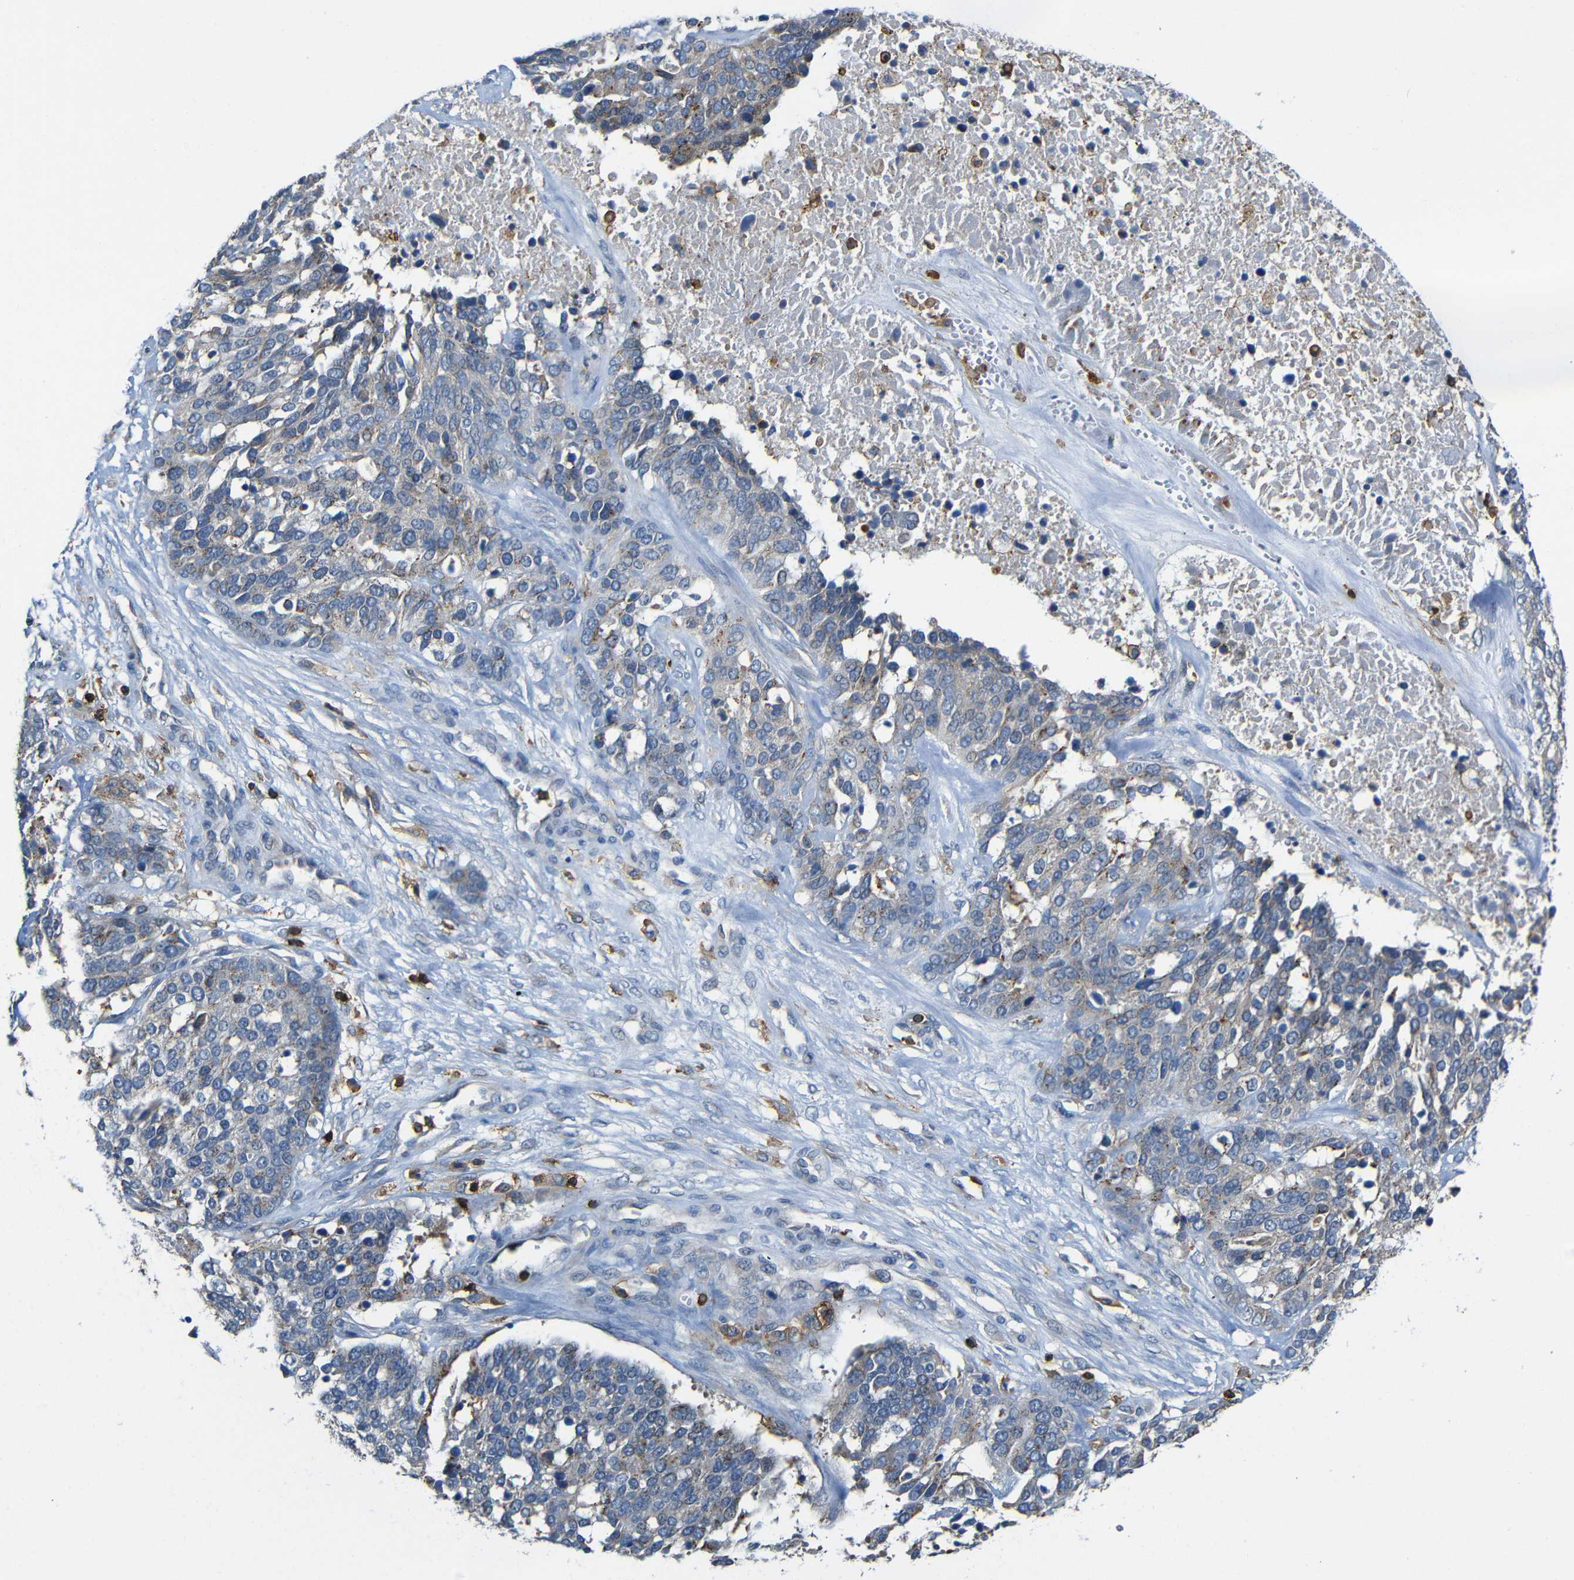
{"staining": {"intensity": "moderate", "quantity": "<25%", "location": "cytoplasmic/membranous"}, "tissue": "ovarian cancer", "cell_type": "Tumor cells", "image_type": "cancer", "snomed": [{"axis": "morphology", "description": "Cystadenocarcinoma, serous, NOS"}, {"axis": "topography", "description": "Ovary"}], "caption": "Protein staining of serous cystadenocarcinoma (ovarian) tissue demonstrates moderate cytoplasmic/membranous staining in approximately <25% of tumor cells.", "gene": "P2RY12", "patient": {"sex": "female", "age": 44}}